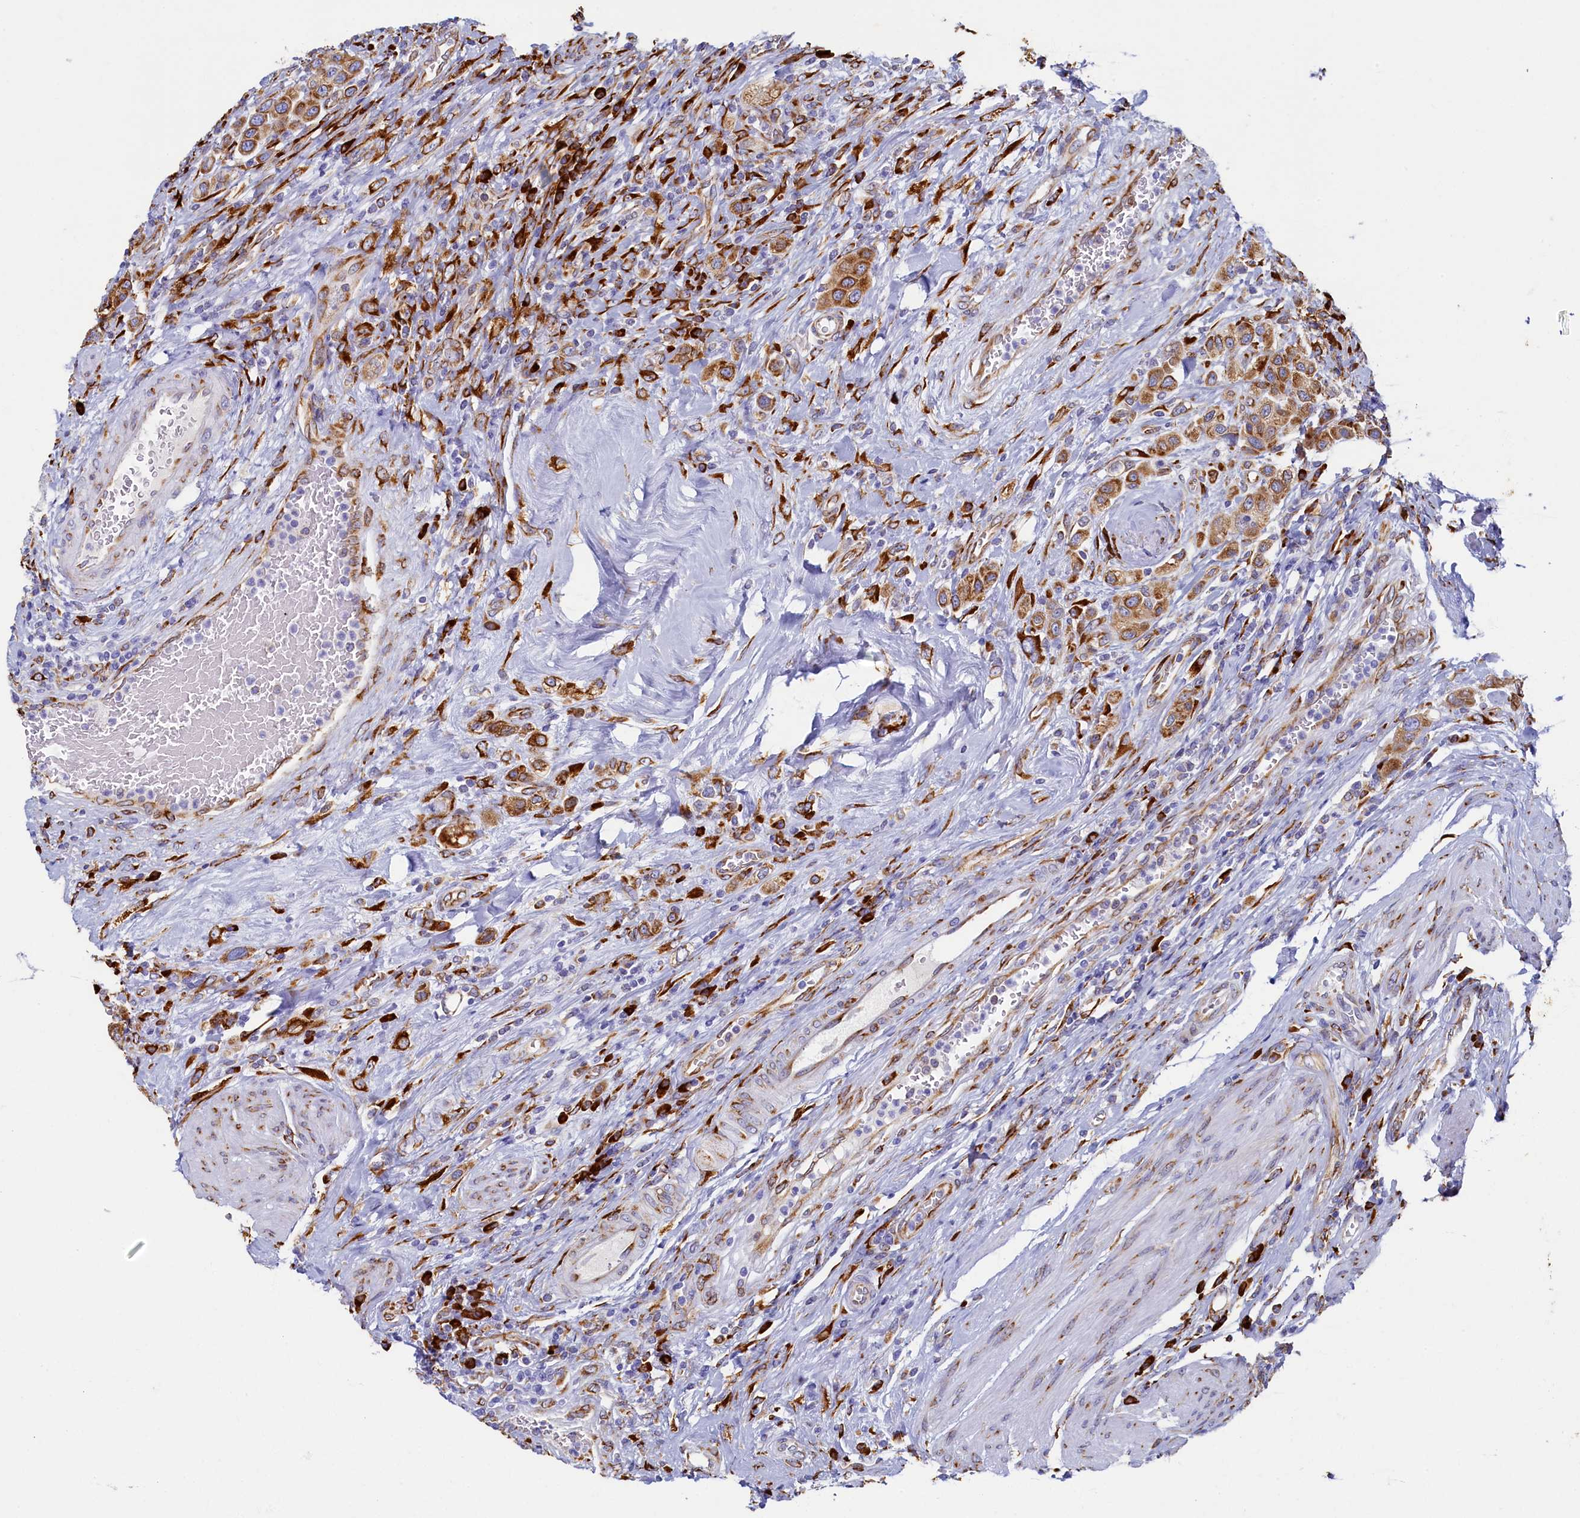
{"staining": {"intensity": "strong", "quantity": ">75%", "location": "cytoplasmic/membranous"}, "tissue": "urothelial cancer", "cell_type": "Tumor cells", "image_type": "cancer", "snomed": [{"axis": "morphology", "description": "Urothelial carcinoma, High grade"}, {"axis": "topography", "description": "Urinary bladder"}], "caption": "Urothelial cancer stained with a protein marker exhibits strong staining in tumor cells.", "gene": "TMEM18", "patient": {"sex": "male", "age": 50}}